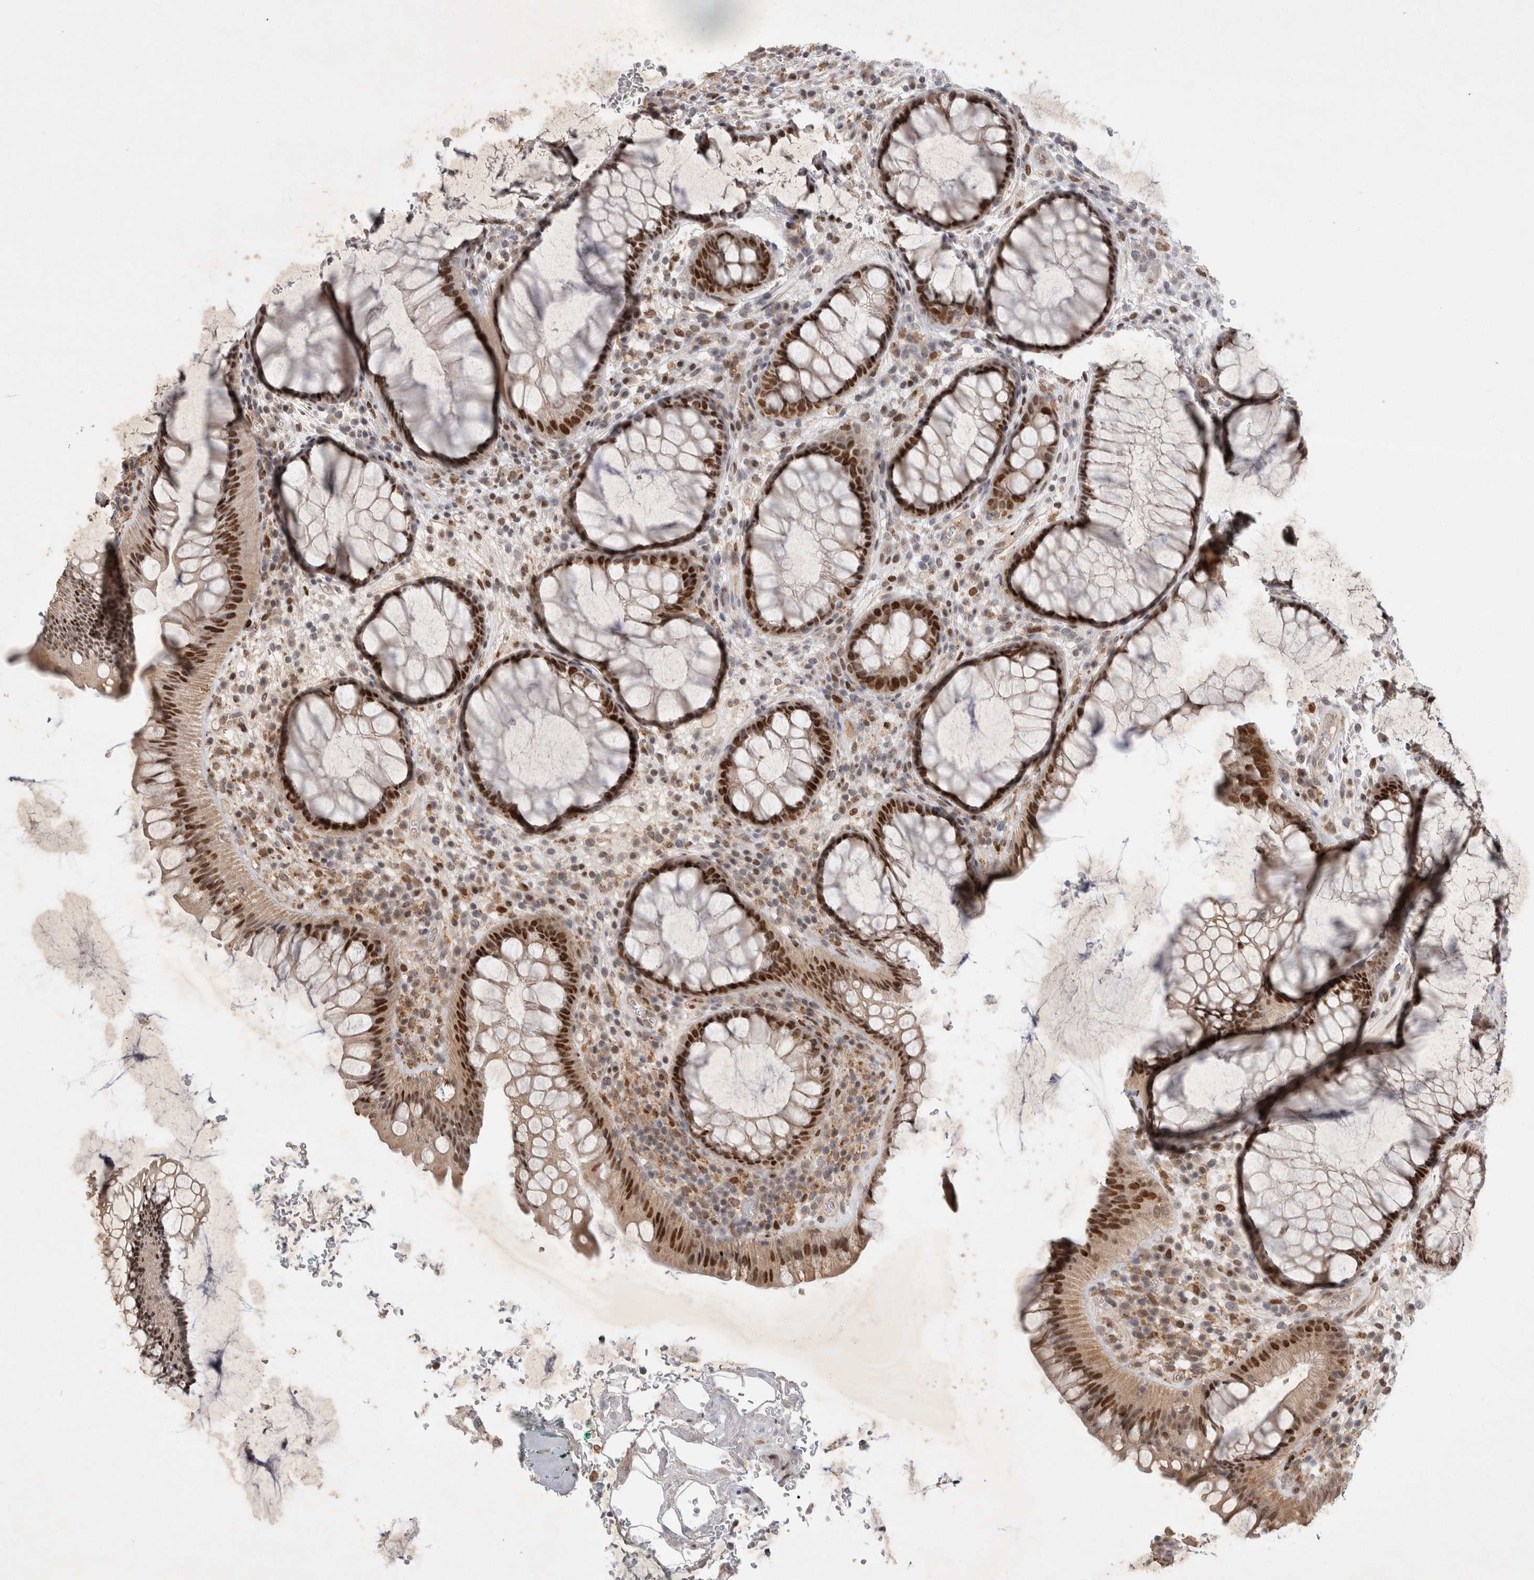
{"staining": {"intensity": "strong", "quantity": ">75%", "location": "nuclear"}, "tissue": "rectum", "cell_type": "Glandular cells", "image_type": "normal", "snomed": [{"axis": "morphology", "description": "Normal tissue, NOS"}, {"axis": "topography", "description": "Rectum"}], "caption": "This is a micrograph of IHC staining of normal rectum, which shows strong staining in the nuclear of glandular cells.", "gene": "C8orf58", "patient": {"sex": "male", "age": 51}}